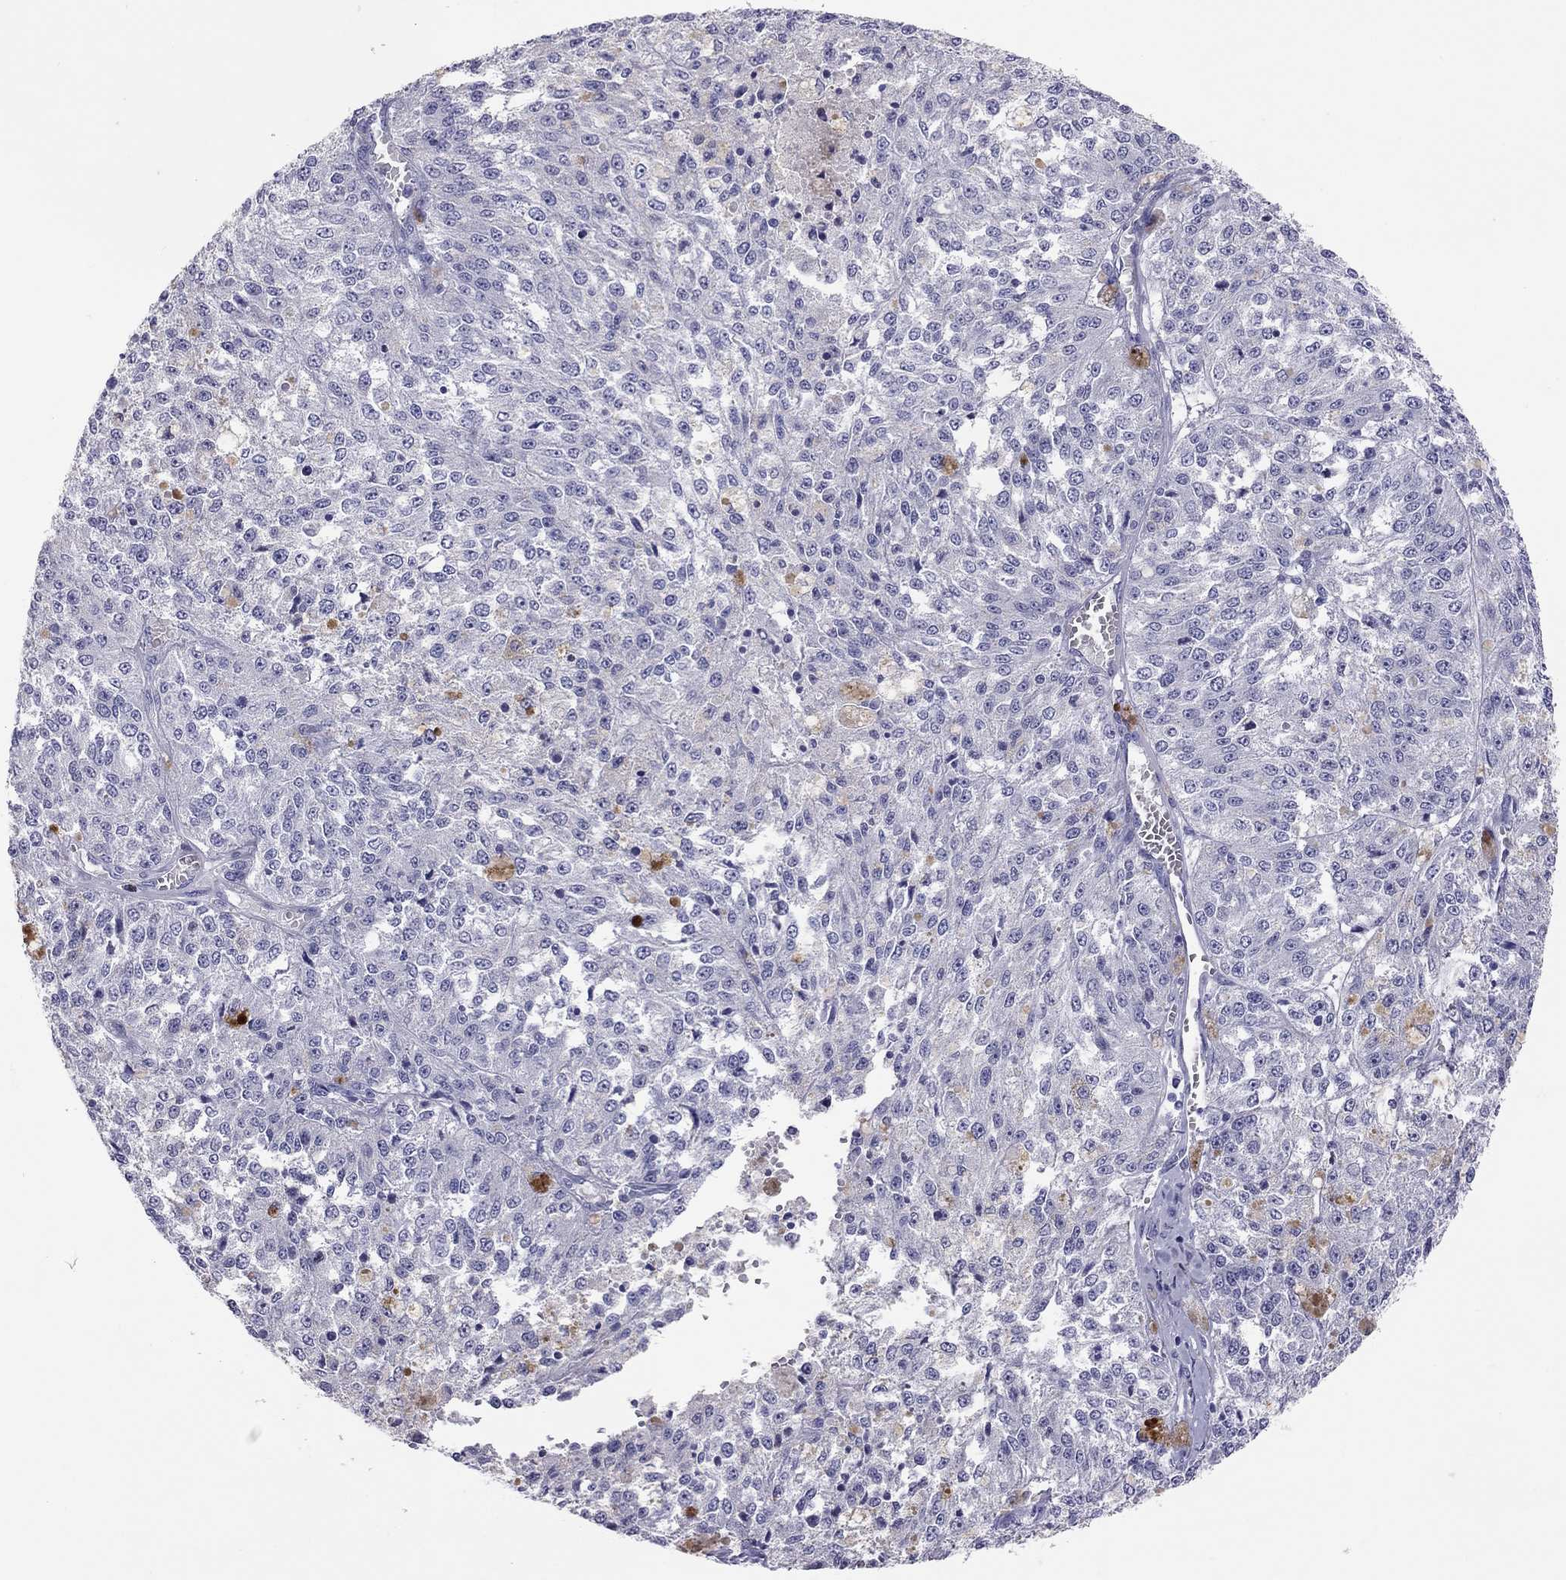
{"staining": {"intensity": "negative", "quantity": "none", "location": "none"}, "tissue": "melanoma", "cell_type": "Tumor cells", "image_type": "cancer", "snomed": [{"axis": "morphology", "description": "Malignant melanoma, Metastatic site"}, {"axis": "topography", "description": "Lymph node"}], "caption": "Protein analysis of melanoma displays no significant expression in tumor cells.", "gene": "CALHM1", "patient": {"sex": "female", "age": 64}}